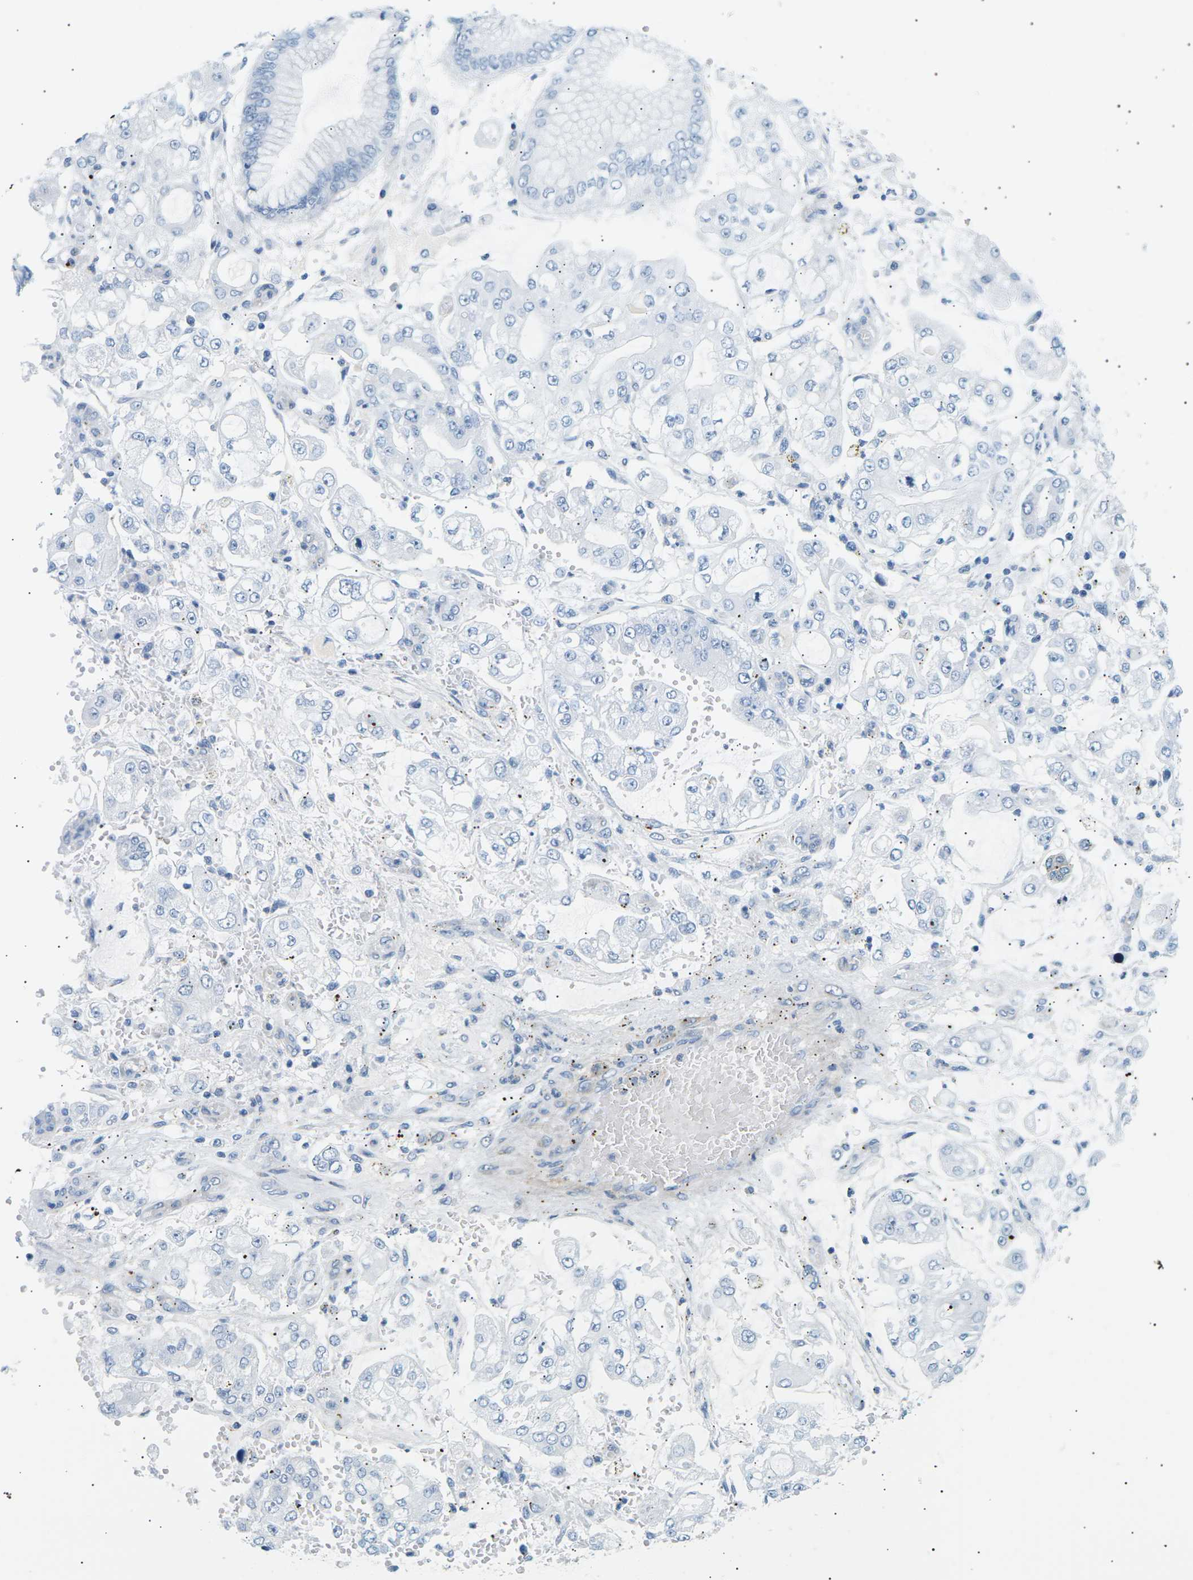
{"staining": {"intensity": "negative", "quantity": "none", "location": "none"}, "tissue": "stomach cancer", "cell_type": "Tumor cells", "image_type": "cancer", "snomed": [{"axis": "morphology", "description": "Adenocarcinoma, NOS"}, {"axis": "topography", "description": "Stomach"}], "caption": "Tumor cells show no significant expression in adenocarcinoma (stomach).", "gene": "SEPTIN5", "patient": {"sex": "male", "age": 76}}